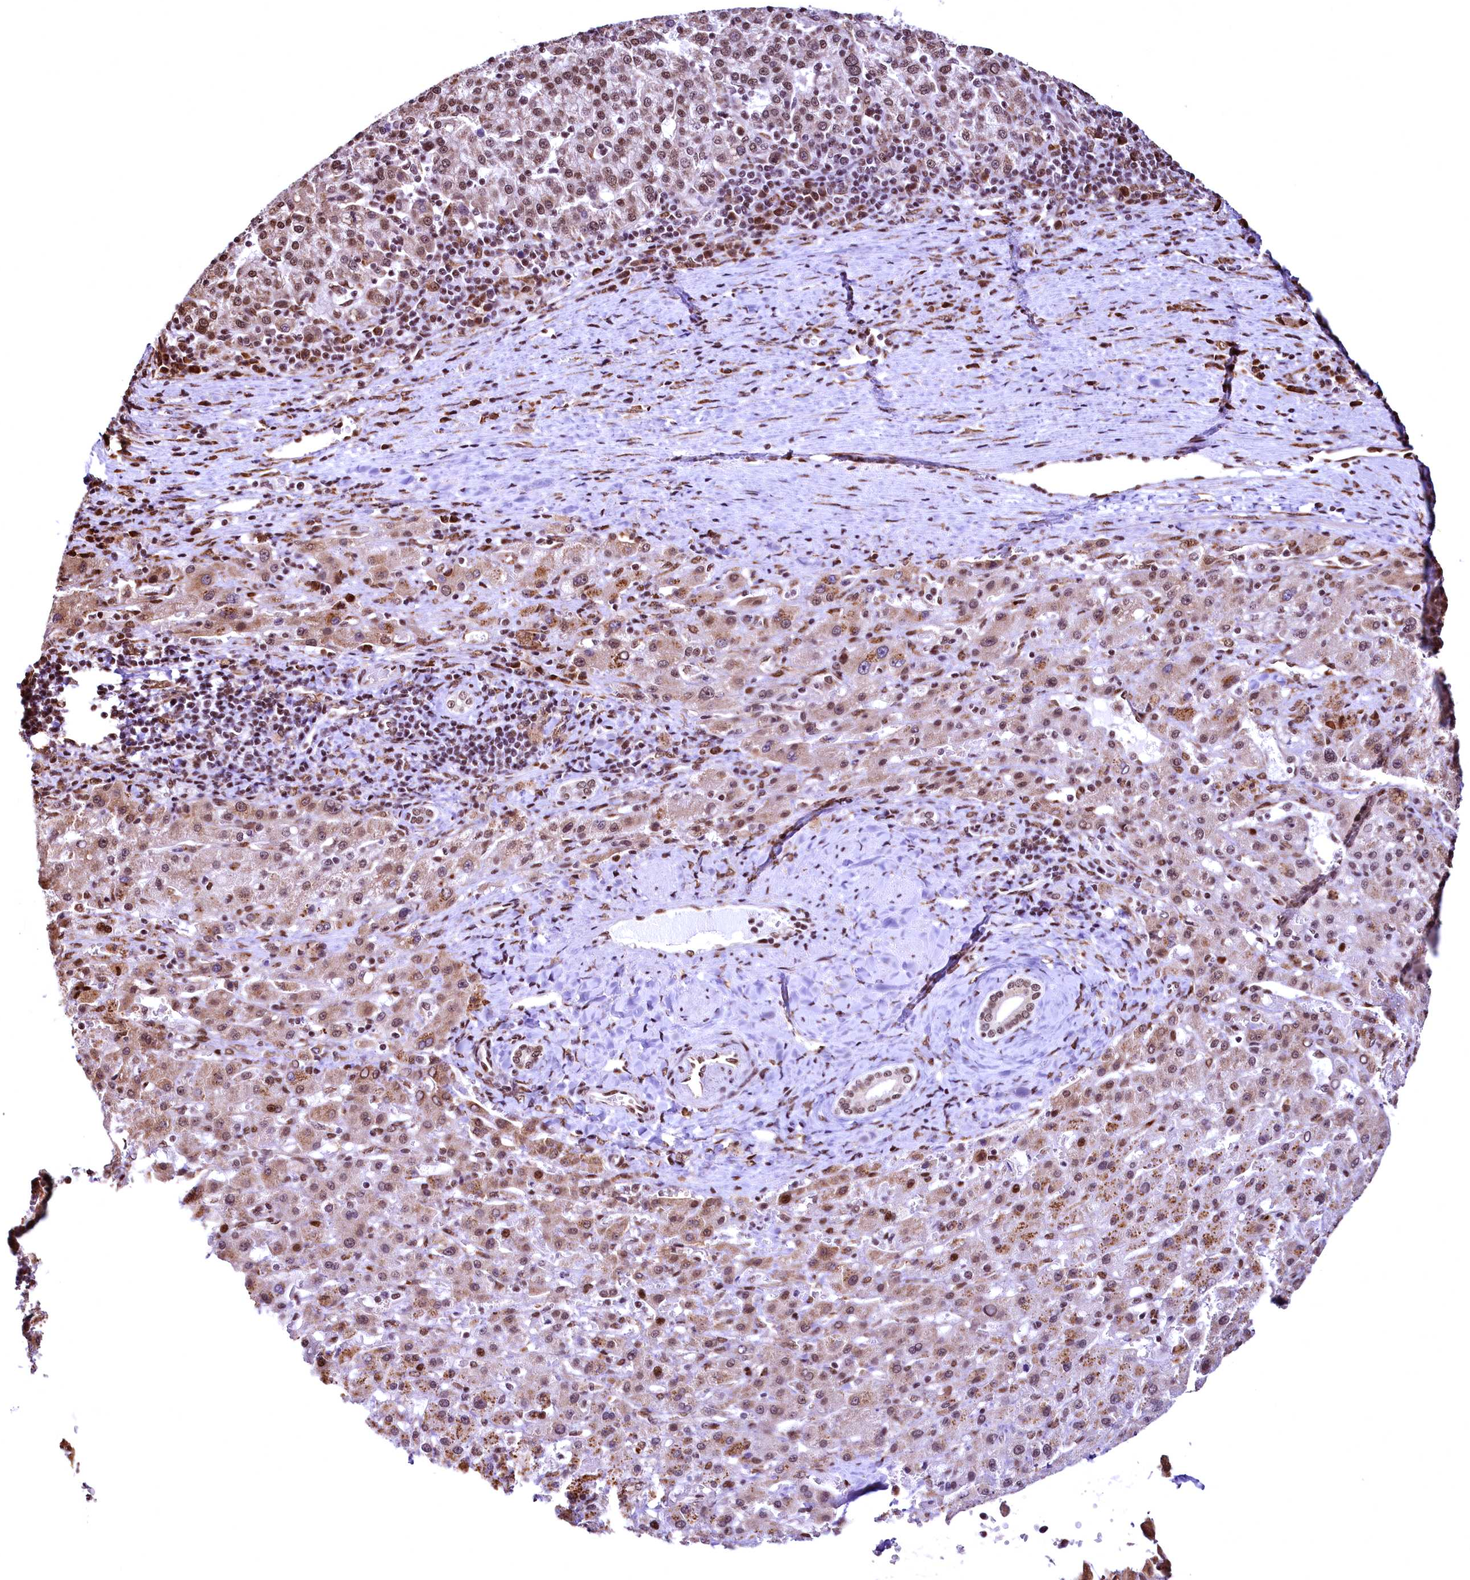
{"staining": {"intensity": "moderate", "quantity": ">75%", "location": "nuclear"}, "tissue": "liver cancer", "cell_type": "Tumor cells", "image_type": "cancer", "snomed": [{"axis": "morphology", "description": "Carcinoma, Hepatocellular, NOS"}, {"axis": "topography", "description": "Liver"}], "caption": "Tumor cells show medium levels of moderate nuclear staining in approximately >75% of cells in human liver cancer.", "gene": "PDS5B", "patient": {"sex": "female", "age": 58}}